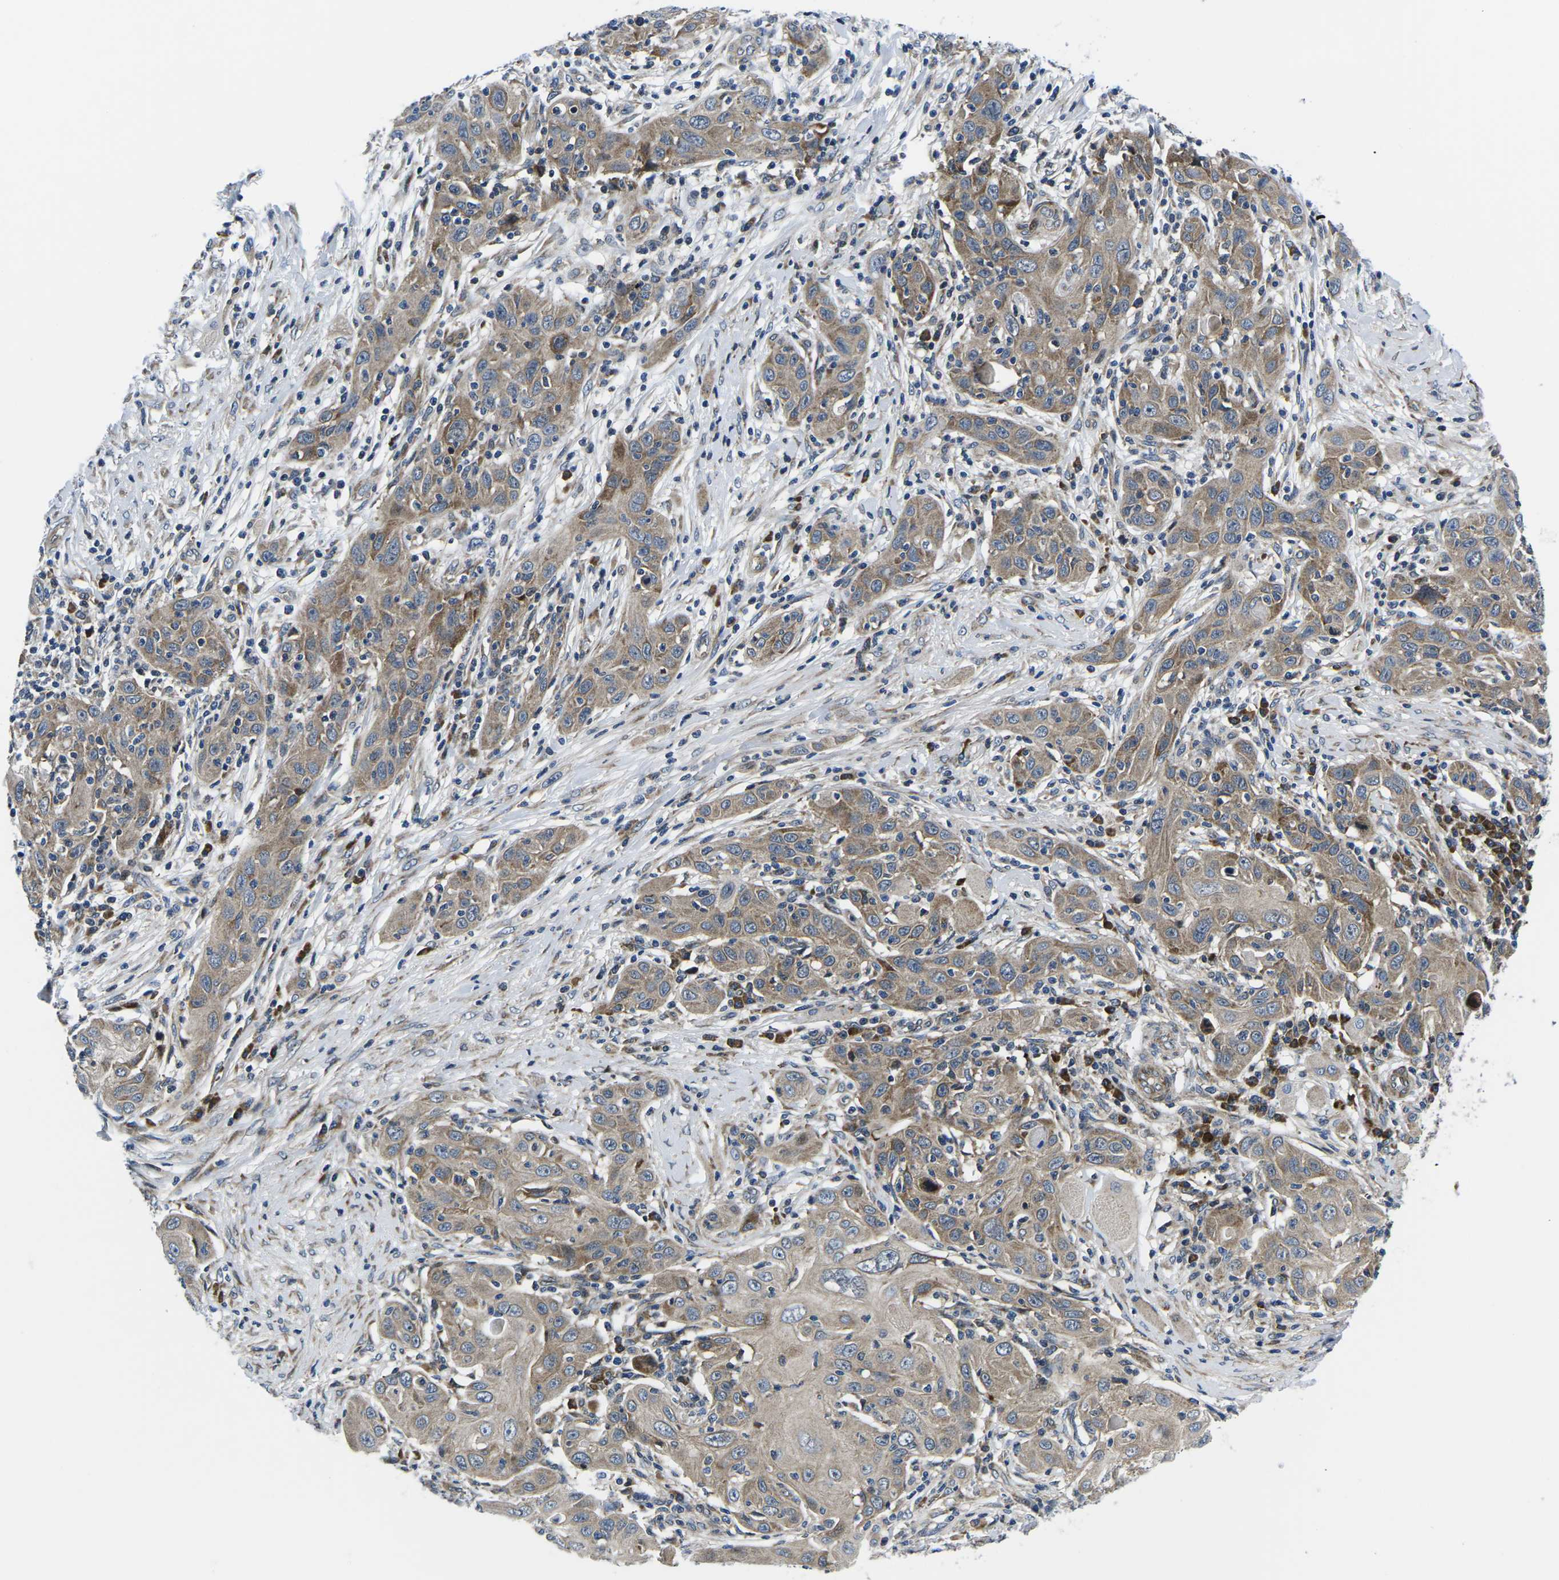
{"staining": {"intensity": "weak", "quantity": ">75%", "location": "cytoplasmic/membranous"}, "tissue": "skin cancer", "cell_type": "Tumor cells", "image_type": "cancer", "snomed": [{"axis": "morphology", "description": "Squamous cell carcinoma, NOS"}, {"axis": "topography", "description": "Skin"}], "caption": "This is an image of immunohistochemistry staining of skin cancer, which shows weak staining in the cytoplasmic/membranous of tumor cells.", "gene": "EIF4E", "patient": {"sex": "female", "age": 88}}